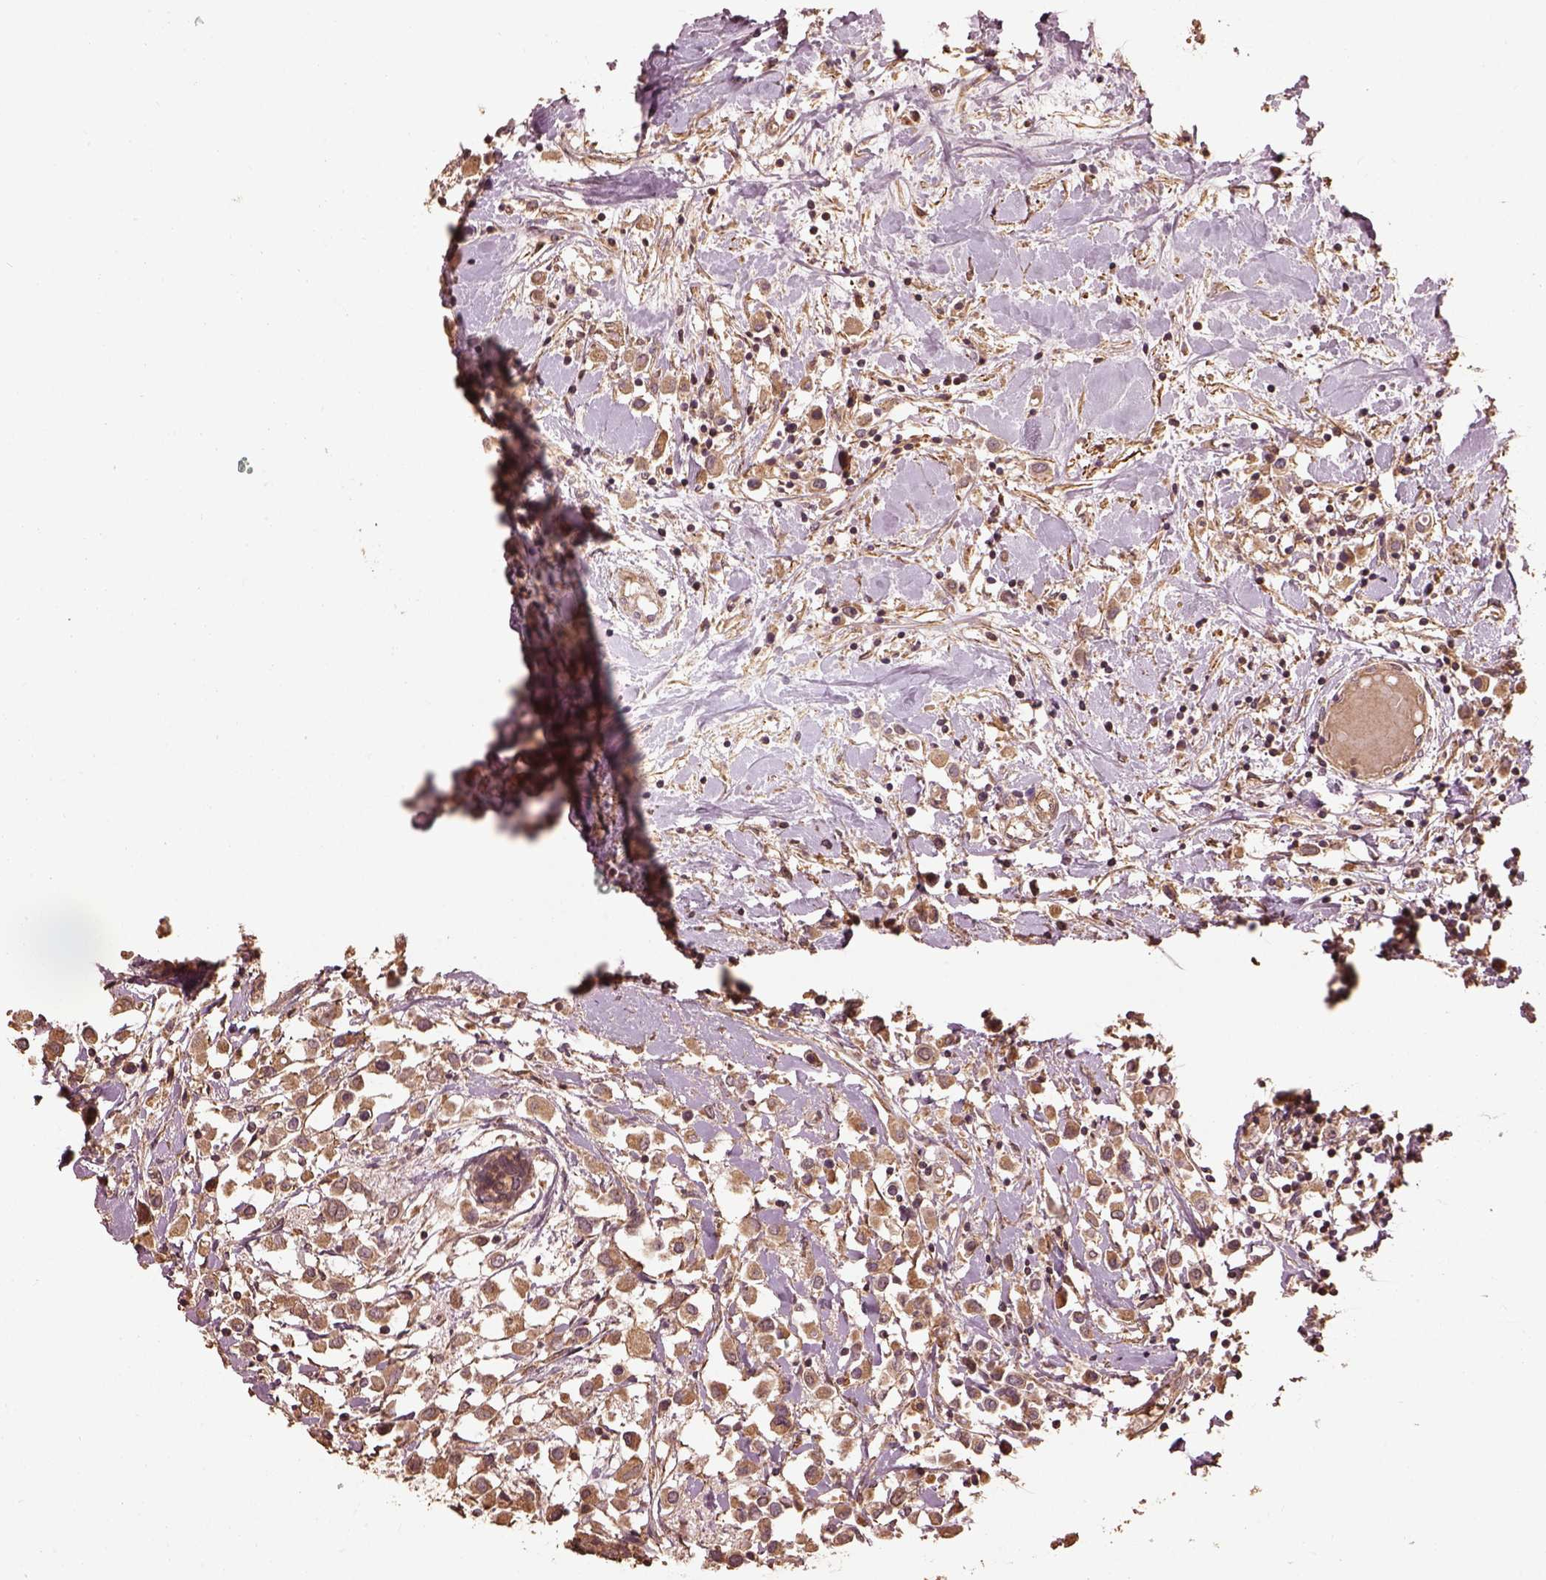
{"staining": {"intensity": "moderate", "quantity": ">75%", "location": "cytoplasmic/membranous"}, "tissue": "breast cancer", "cell_type": "Tumor cells", "image_type": "cancer", "snomed": [{"axis": "morphology", "description": "Duct carcinoma"}, {"axis": "topography", "description": "Breast"}], "caption": "Protein expression analysis of intraductal carcinoma (breast) exhibits moderate cytoplasmic/membranous expression in approximately >75% of tumor cells.", "gene": "METTL4", "patient": {"sex": "female", "age": 61}}